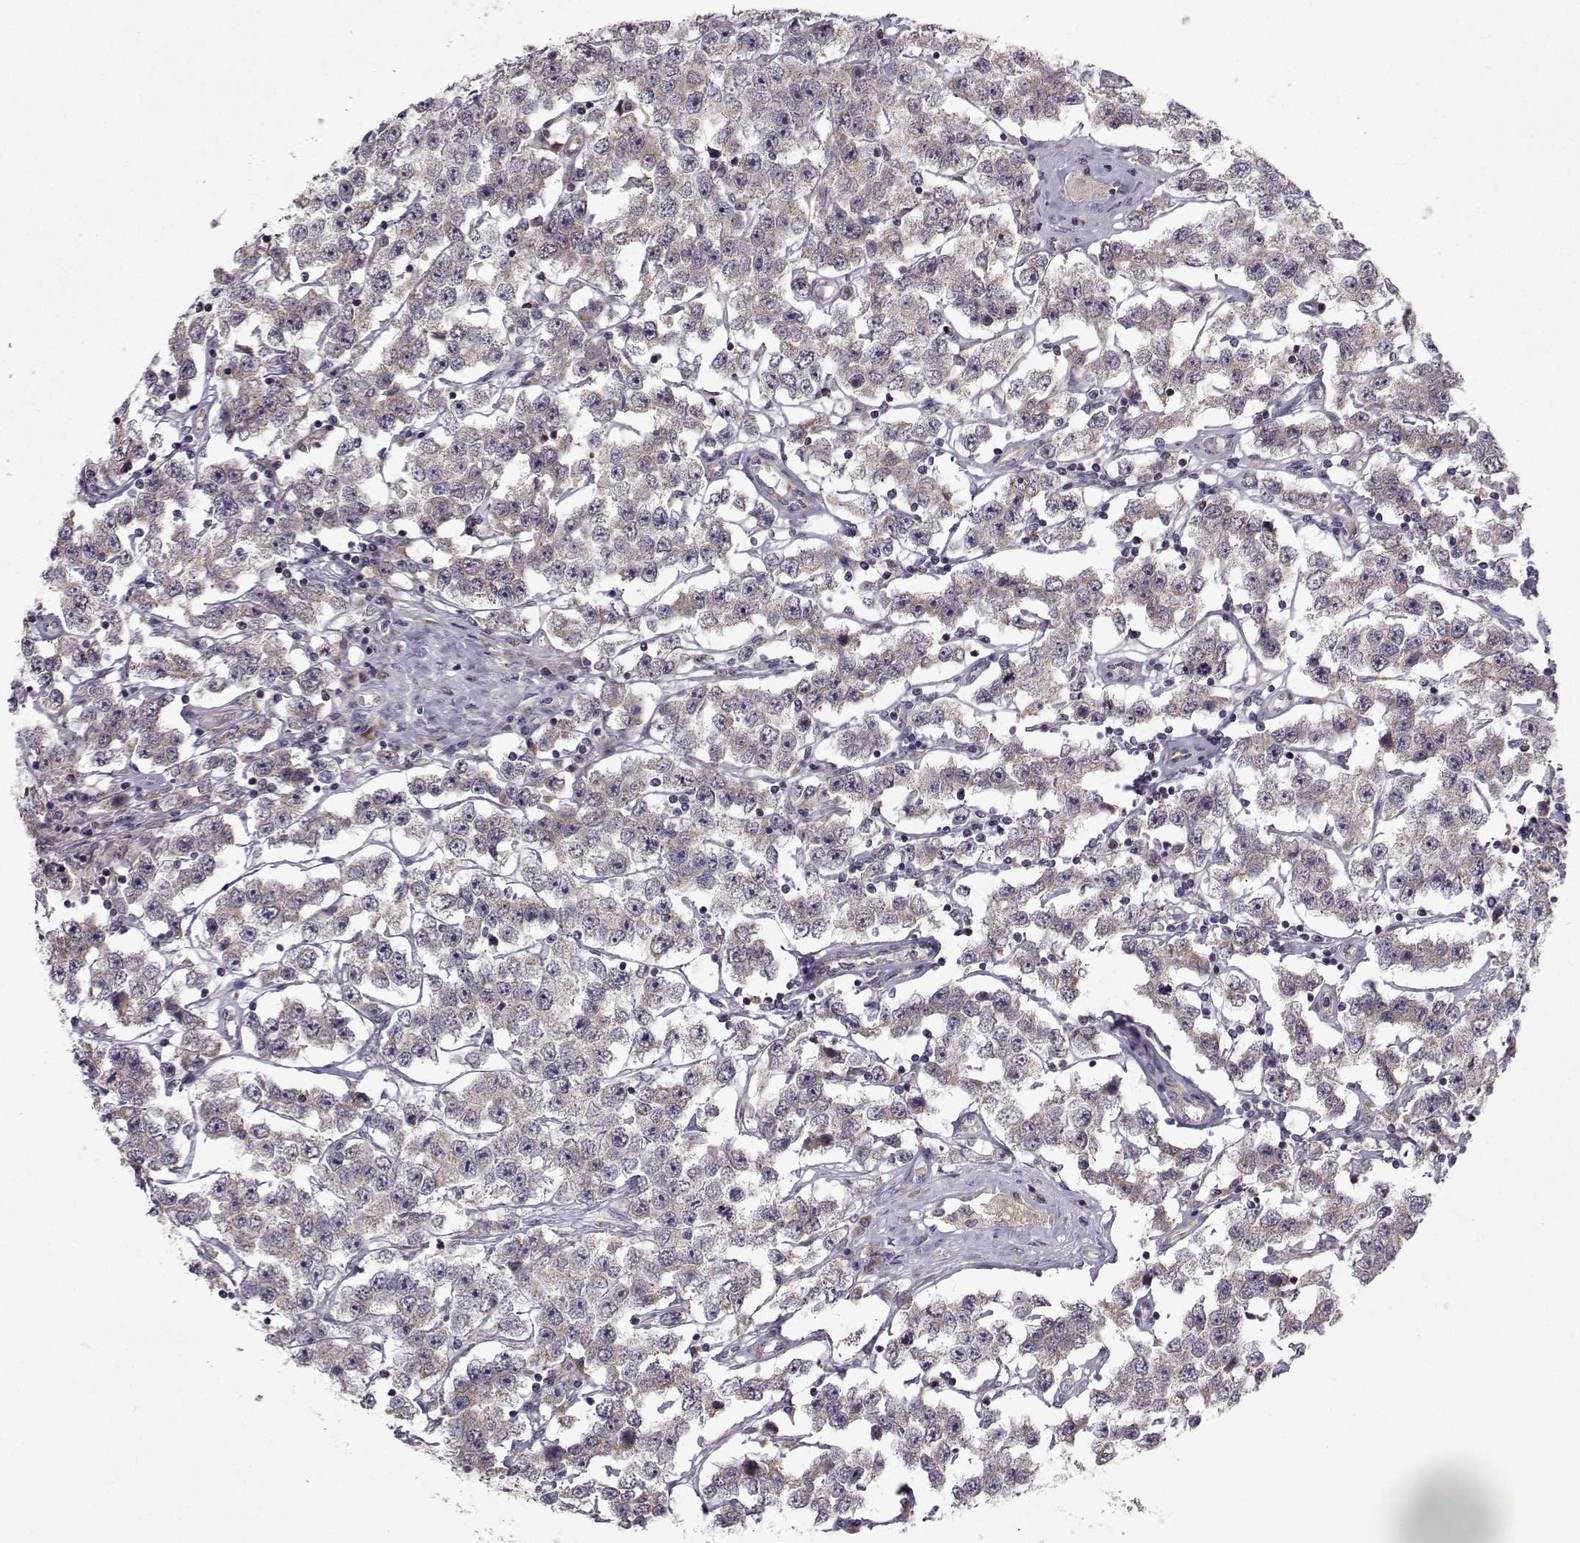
{"staining": {"intensity": "moderate", "quantity": "25%-75%", "location": "cytoplasmic/membranous"}, "tissue": "testis cancer", "cell_type": "Tumor cells", "image_type": "cancer", "snomed": [{"axis": "morphology", "description": "Seminoma, NOS"}, {"axis": "topography", "description": "Testis"}], "caption": "Human seminoma (testis) stained with a brown dye demonstrates moderate cytoplasmic/membranous positive positivity in about 25%-75% of tumor cells.", "gene": "NECAB3", "patient": {"sex": "male", "age": 52}}